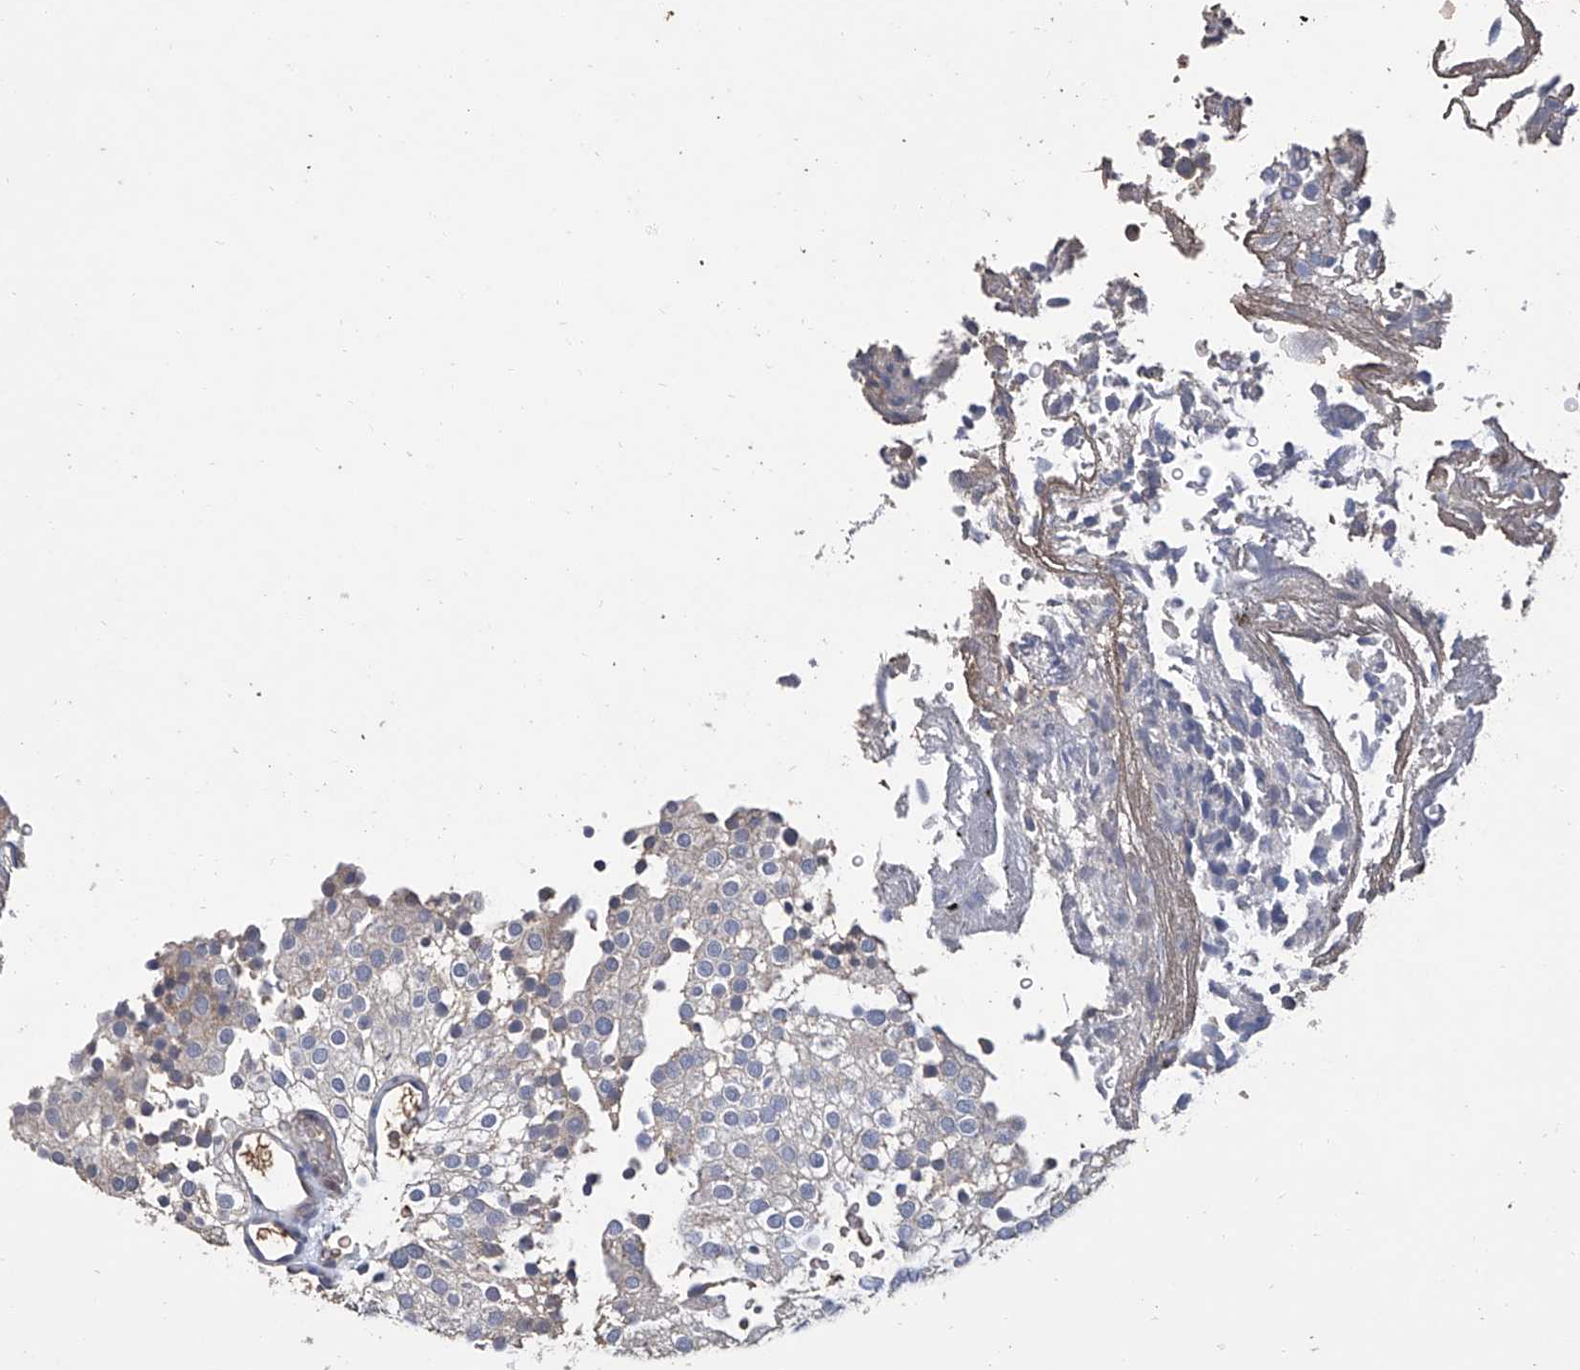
{"staining": {"intensity": "negative", "quantity": "none", "location": "none"}, "tissue": "urothelial cancer", "cell_type": "Tumor cells", "image_type": "cancer", "snomed": [{"axis": "morphology", "description": "Urothelial carcinoma, Low grade"}, {"axis": "topography", "description": "Urinary bladder"}], "caption": "Immunohistochemistry (IHC) of human urothelial carcinoma (low-grade) demonstrates no positivity in tumor cells. Brightfield microscopy of immunohistochemistry stained with DAB (brown) and hematoxylin (blue), captured at high magnification.", "gene": "GPT", "patient": {"sex": "male", "age": 78}}